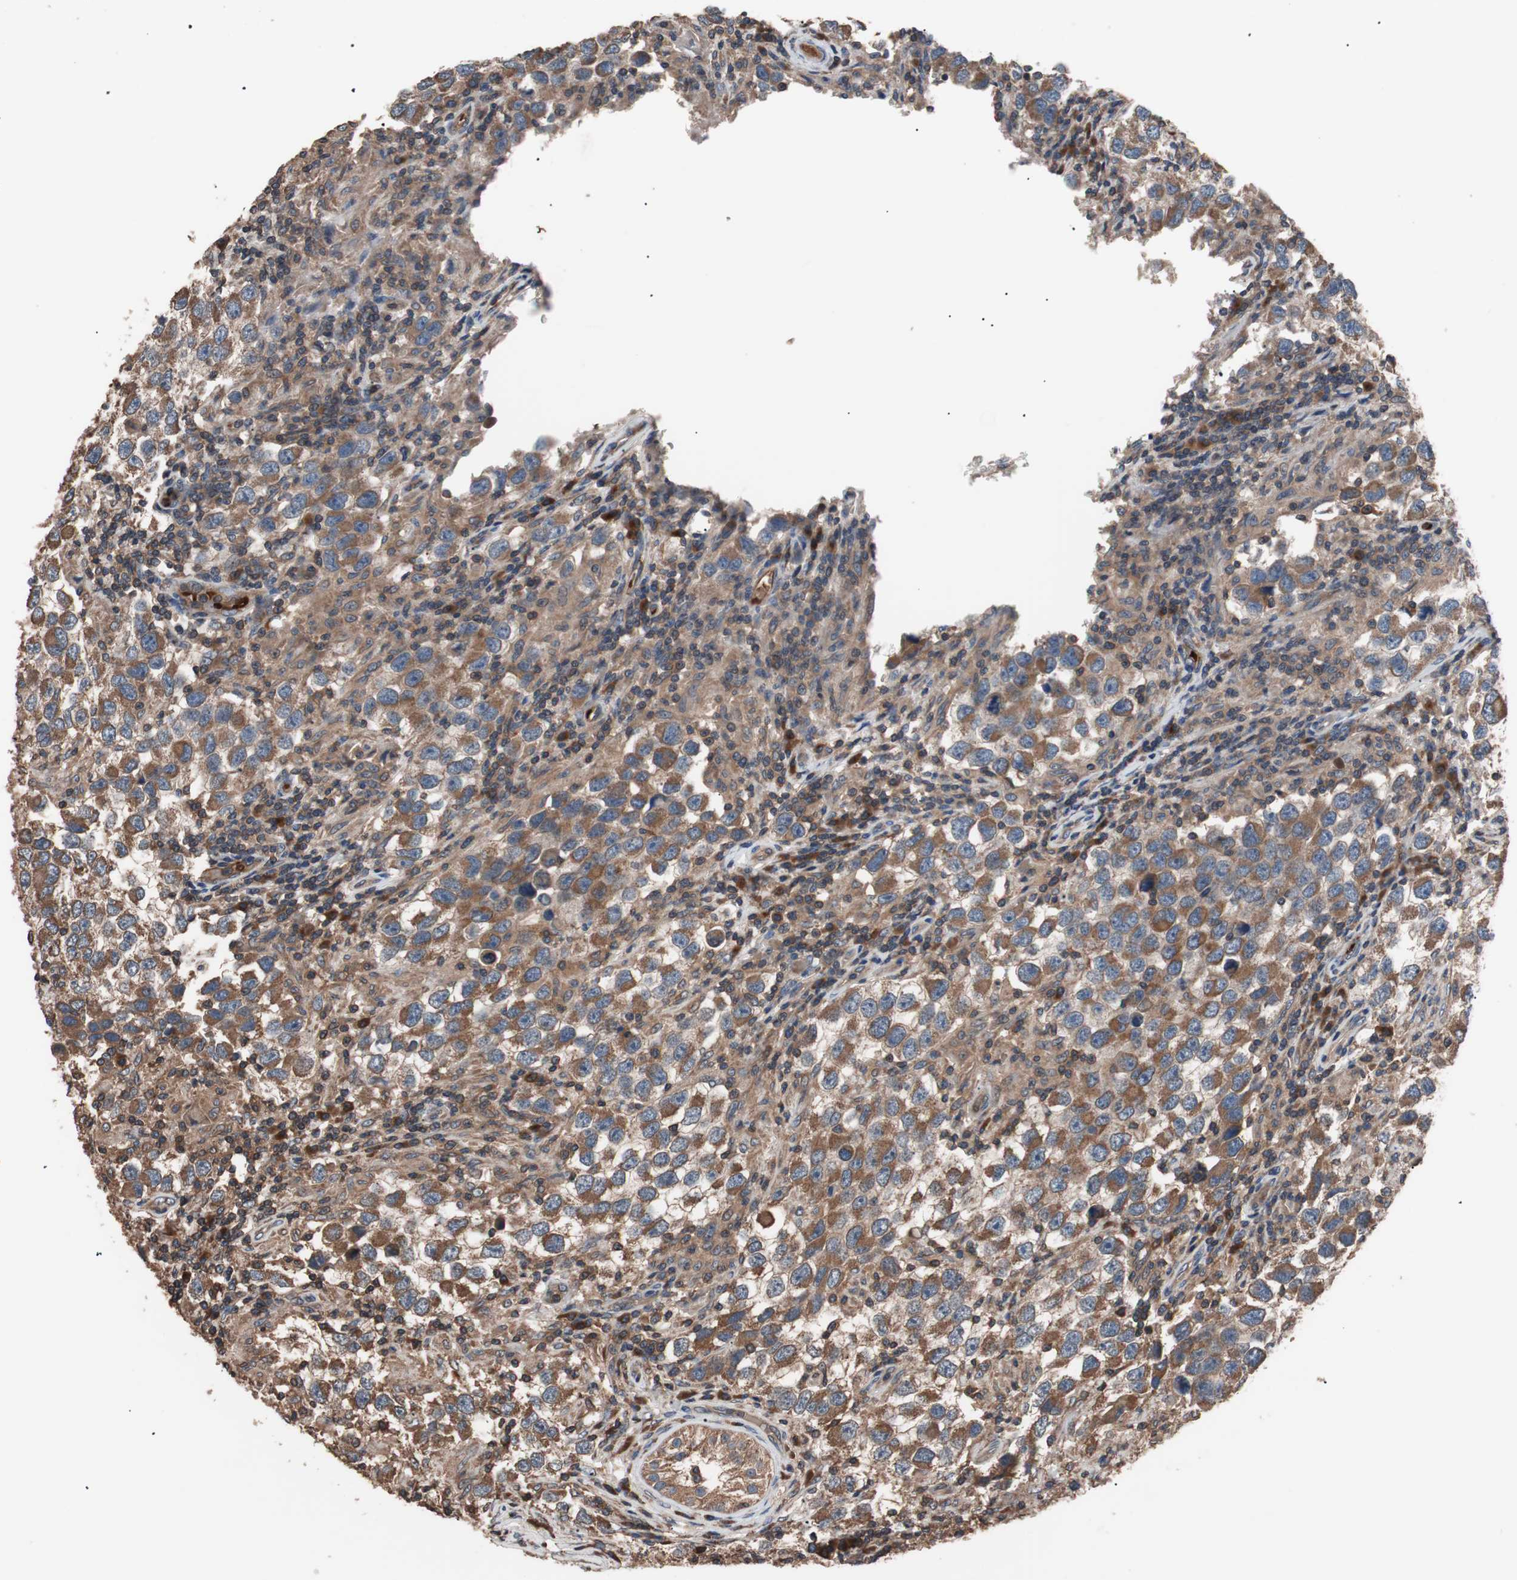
{"staining": {"intensity": "moderate", "quantity": ">75%", "location": "cytoplasmic/membranous"}, "tissue": "testis cancer", "cell_type": "Tumor cells", "image_type": "cancer", "snomed": [{"axis": "morphology", "description": "Carcinoma, Embryonal, NOS"}, {"axis": "topography", "description": "Testis"}], "caption": "Embryonal carcinoma (testis) was stained to show a protein in brown. There is medium levels of moderate cytoplasmic/membranous positivity in about >75% of tumor cells.", "gene": "GLYCTK", "patient": {"sex": "male", "age": 21}}